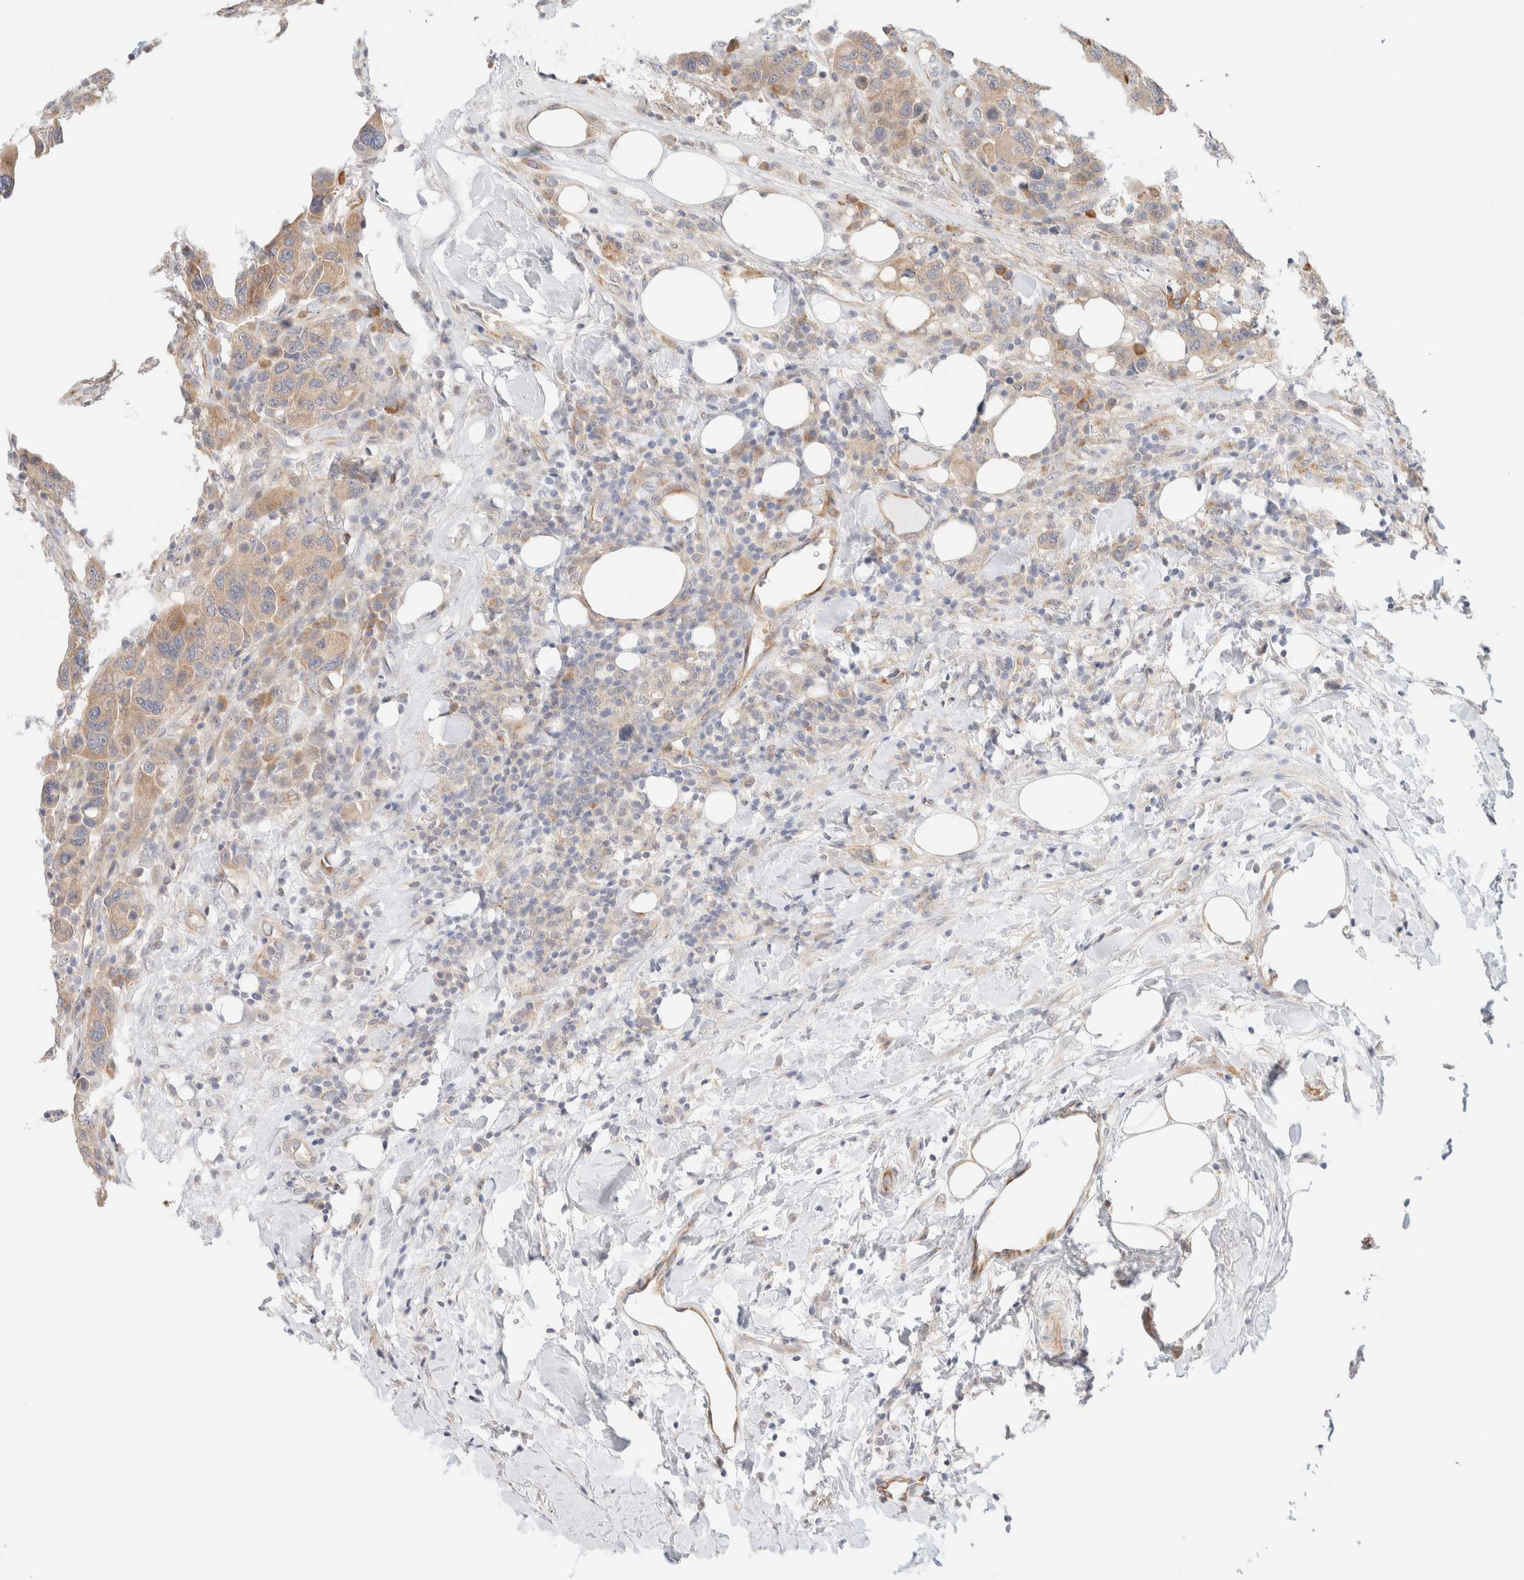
{"staining": {"intensity": "weak", "quantity": ">75%", "location": "cytoplasmic/membranous"}, "tissue": "breast cancer", "cell_type": "Tumor cells", "image_type": "cancer", "snomed": [{"axis": "morphology", "description": "Duct carcinoma"}, {"axis": "topography", "description": "Breast"}], "caption": "Weak cytoplasmic/membranous expression is identified in about >75% of tumor cells in breast infiltrating ductal carcinoma.", "gene": "UNC13B", "patient": {"sex": "female", "age": 37}}